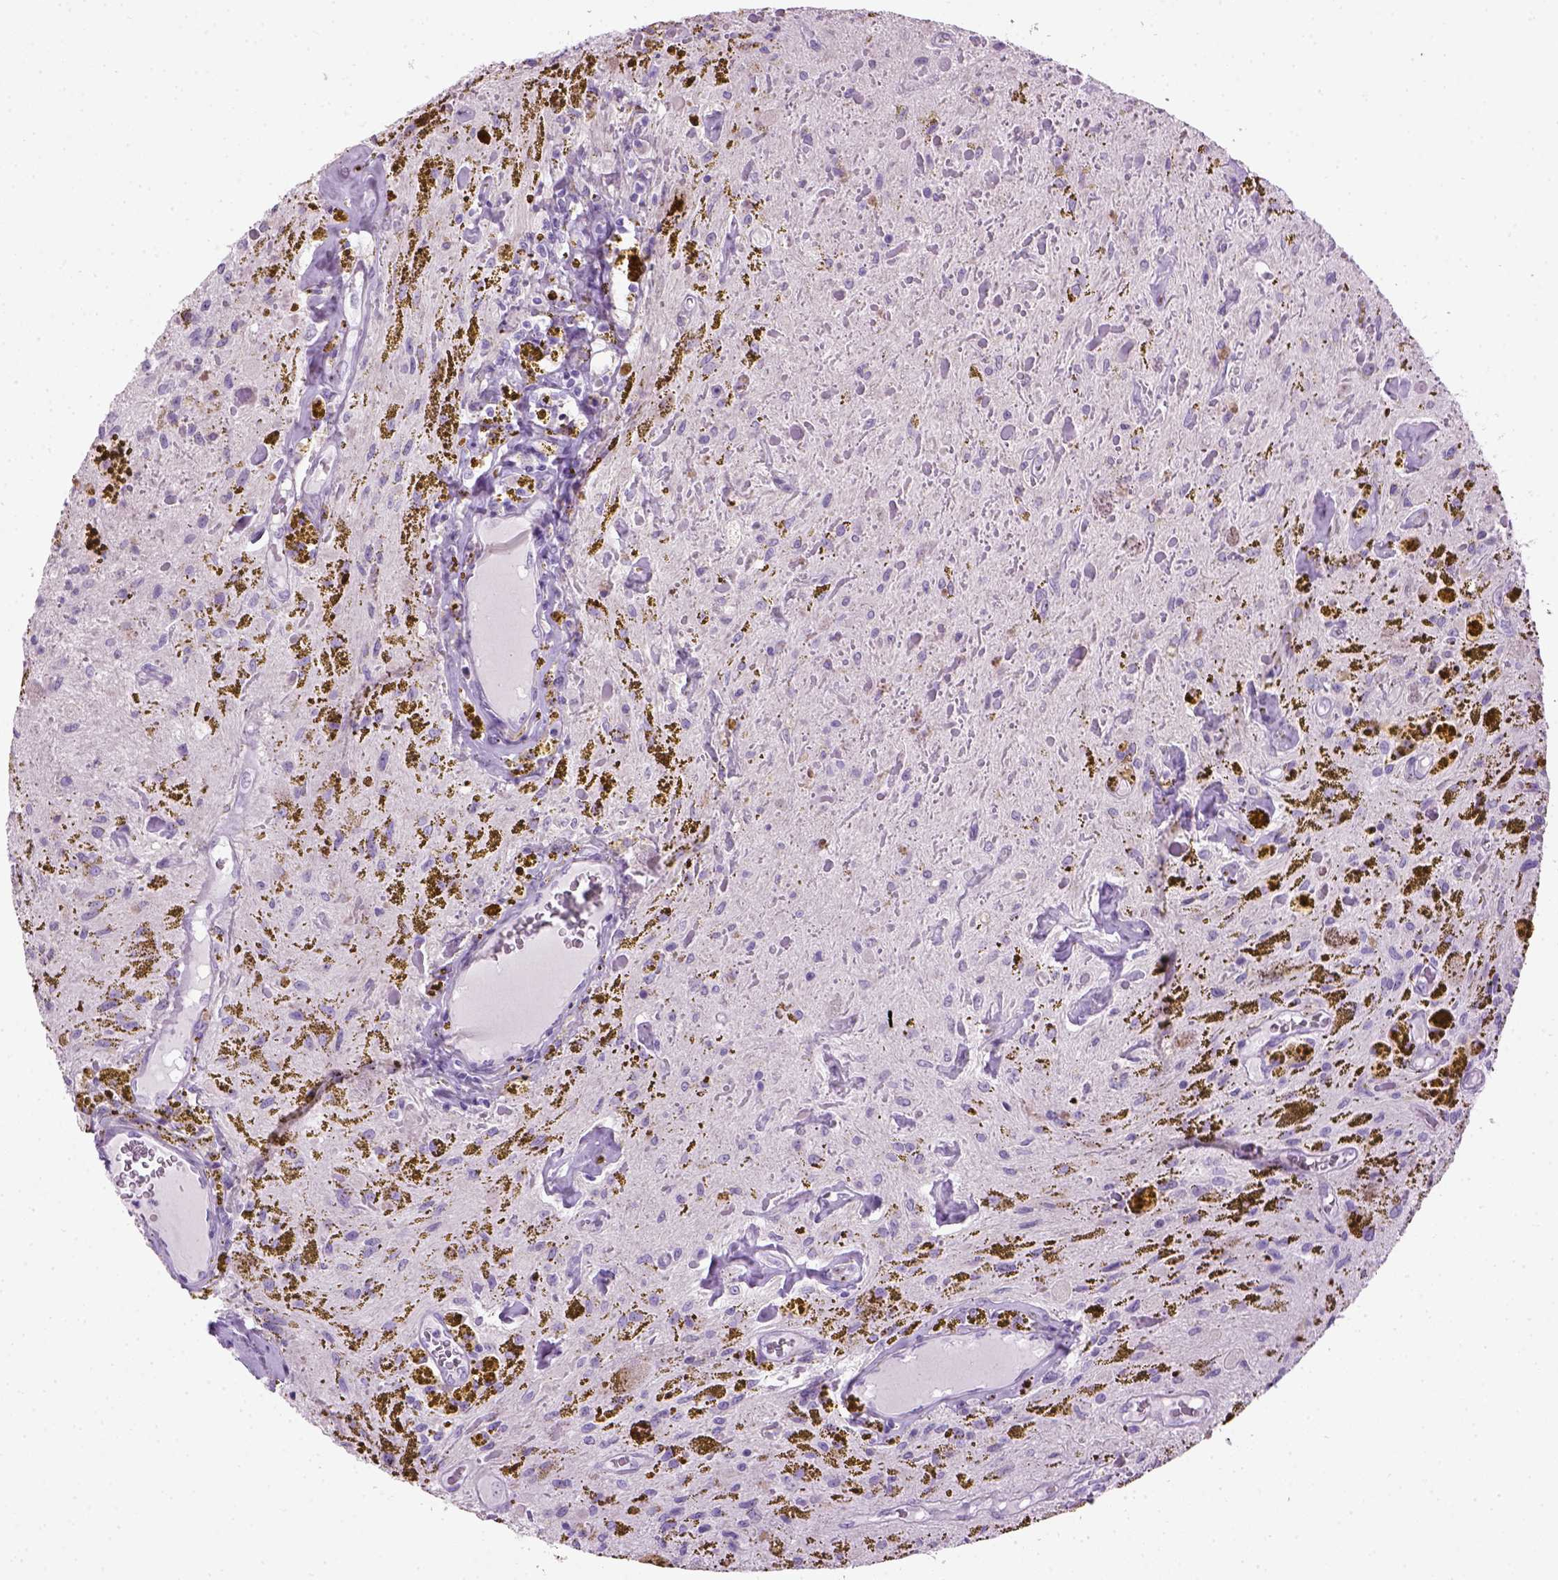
{"staining": {"intensity": "negative", "quantity": "none", "location": "none"}, "tissue": "glioma", "cell_type": "Tumor cells", "image_type": "cancer", "snomed": [{"axis": "morphology", "description": "Glioma, malignant, Low grade"}, {"axis": "topography", "description": "Cerebellum"}], "caption": "Histopathology image shows no significant protein positivity in tumor cells of low-grade glioma (malignant).", "gene": "GABRB2", "patient": {"sex": "female", "age": 14}}